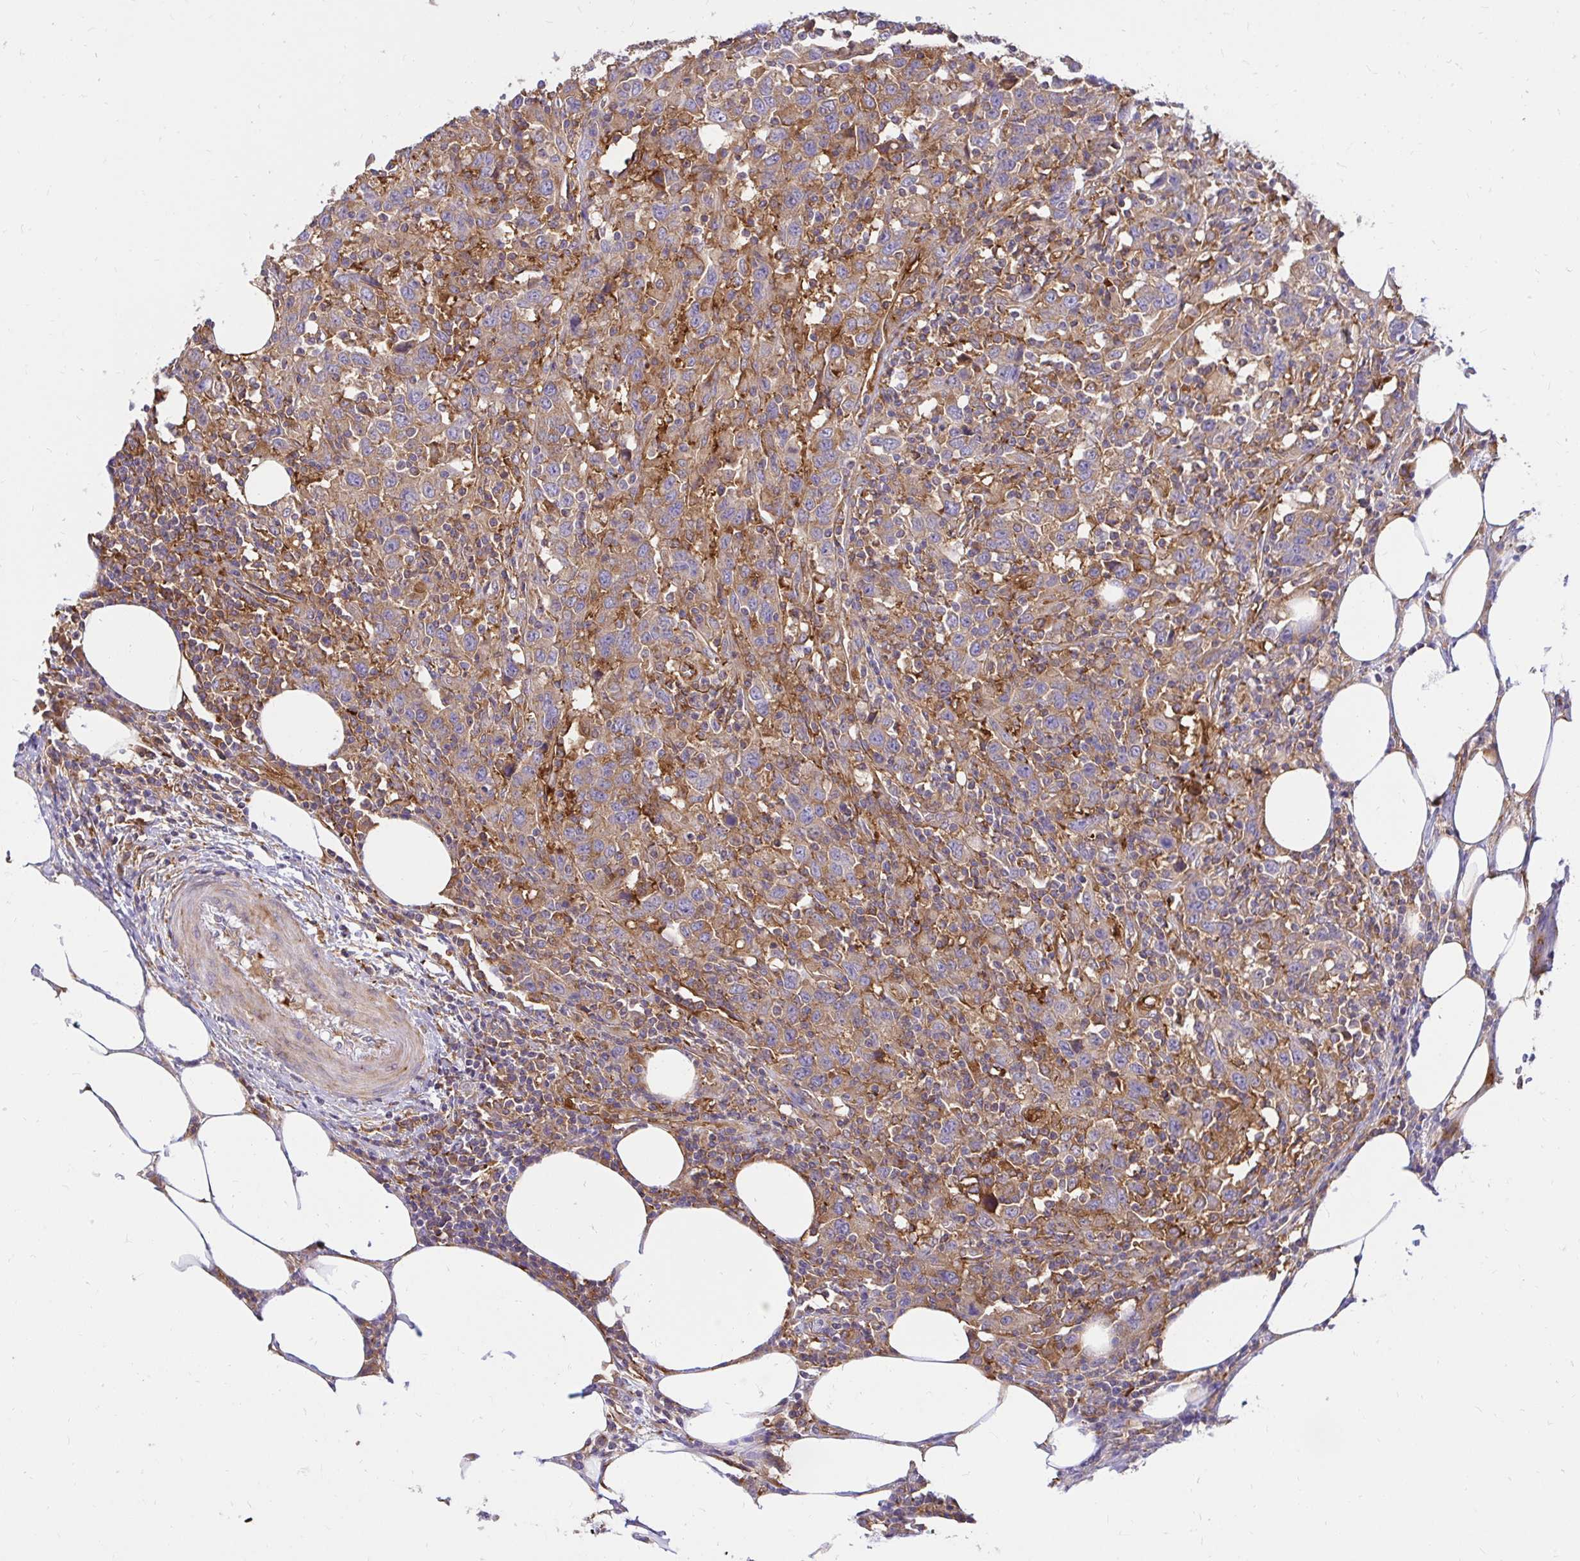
{"staining": {"intensity": "moderate", "quantity": "25%-75%", "location": "cytoplasmic/membranous"}, "tissue": "urothelial cancer", "cell_type": "Tumor cells", "image_type": "cancer", "snomed": [{"axis": "morphology", "description": "Urothelial carcinoma, High grade"}, {"axis": "topography", "description": "Urinary bladder"}], "caption": "Human urothelial cancer stained with a protein marker shows moderate staining in tumor cells.", "gene": "ABCB10", "patient": {"sex": "male", "age": 61}}